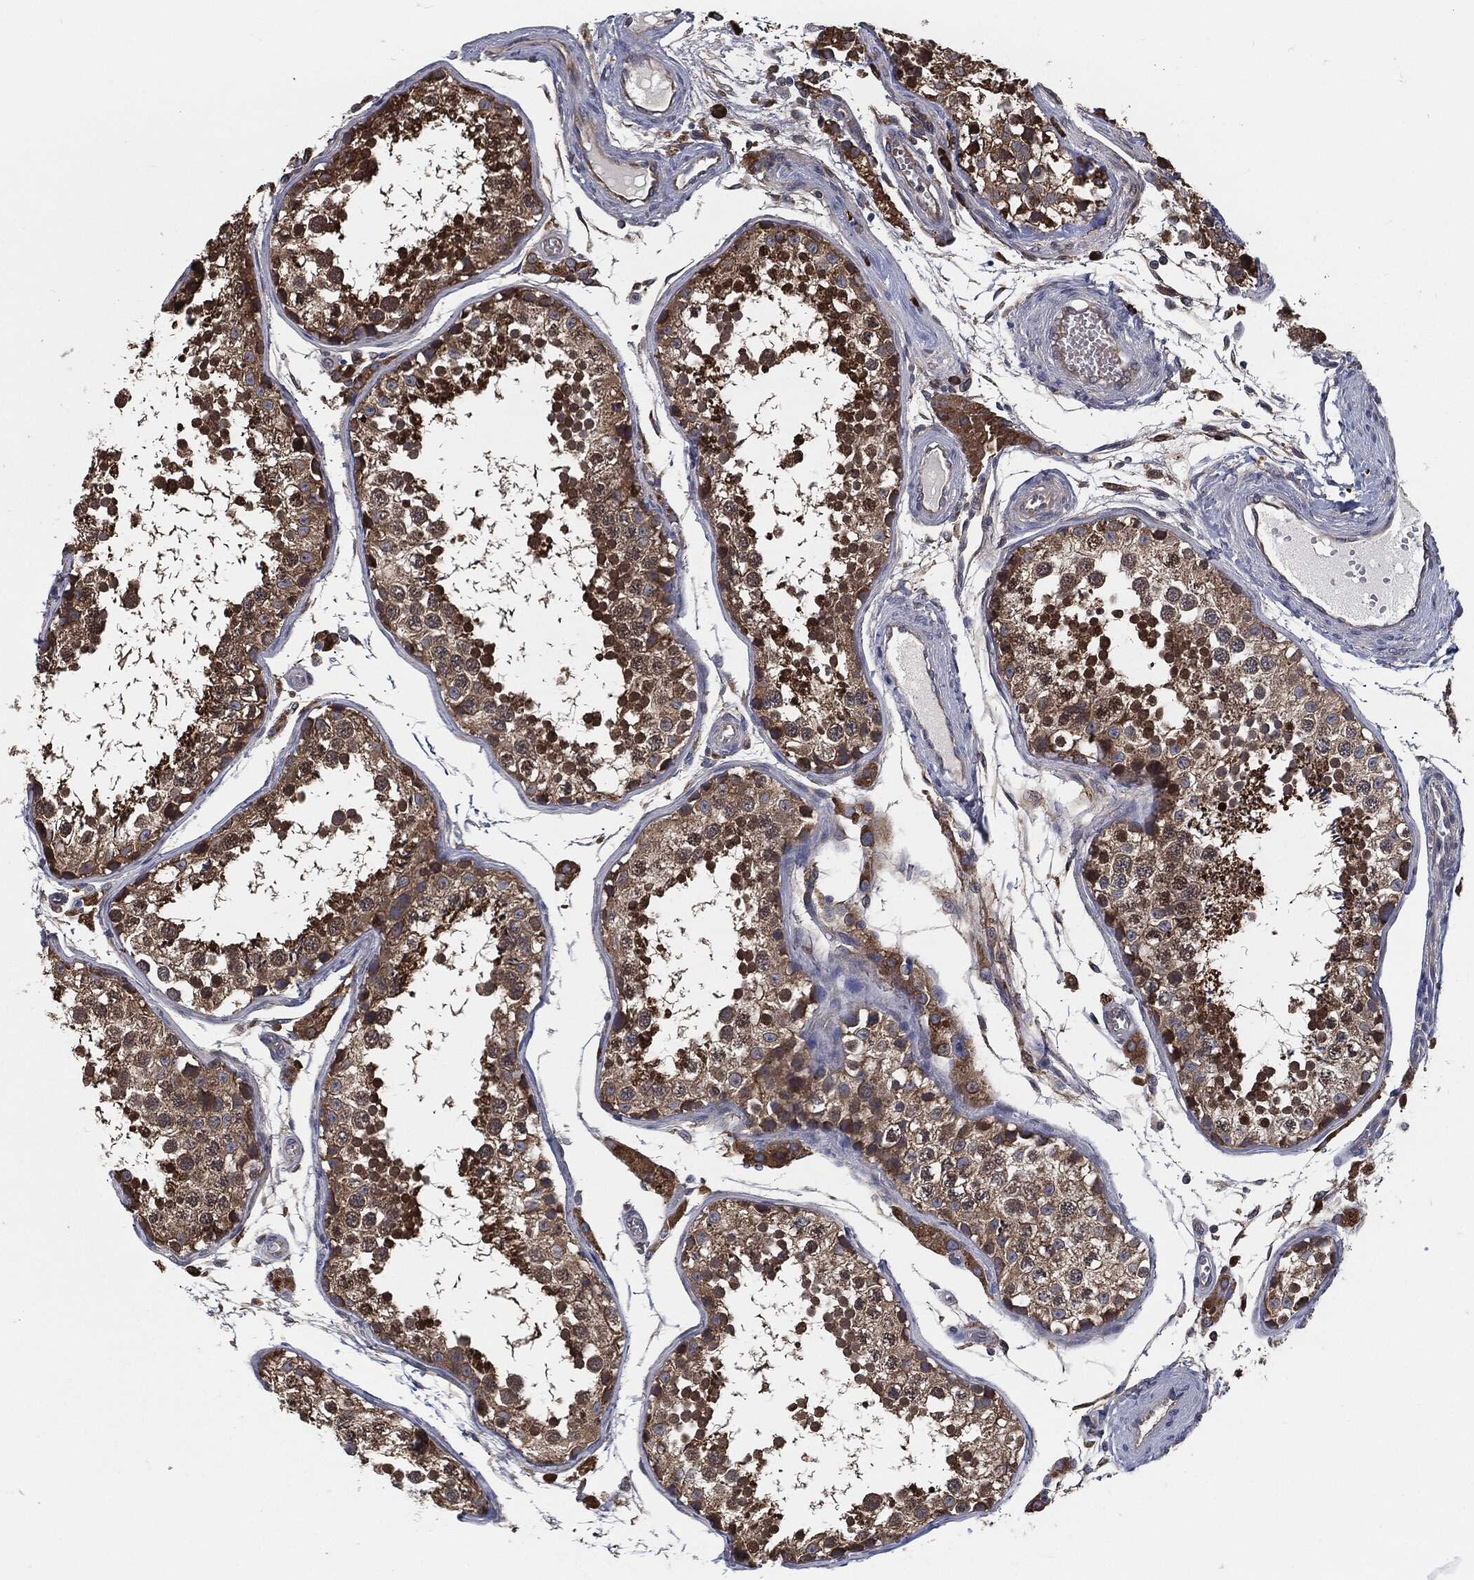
{"staining": {"intensity": "strong", "quantity": "25%-75%", "location": "cytoplasmic/membranous"}, "tissue": "testis", "cell_type": "Cells in seminiferous ducts", "image_type": "normal", "snomed": [{"axis": "morphology", "description": "Normal tissue, NOS"}, {"axis": "topography", "description": "Testis"}], "caption": "Immunohistochemical staining of normal human testis demonstrates strong cytoplasmic/membranous protein staining in about 25%-75% of cells in seminiferous ducts. Ihc stains the protein of interest in brown and the nuclei are stained blue.", "gene": "PRDX4", "patient": {"sex": "male", "age": 29}}